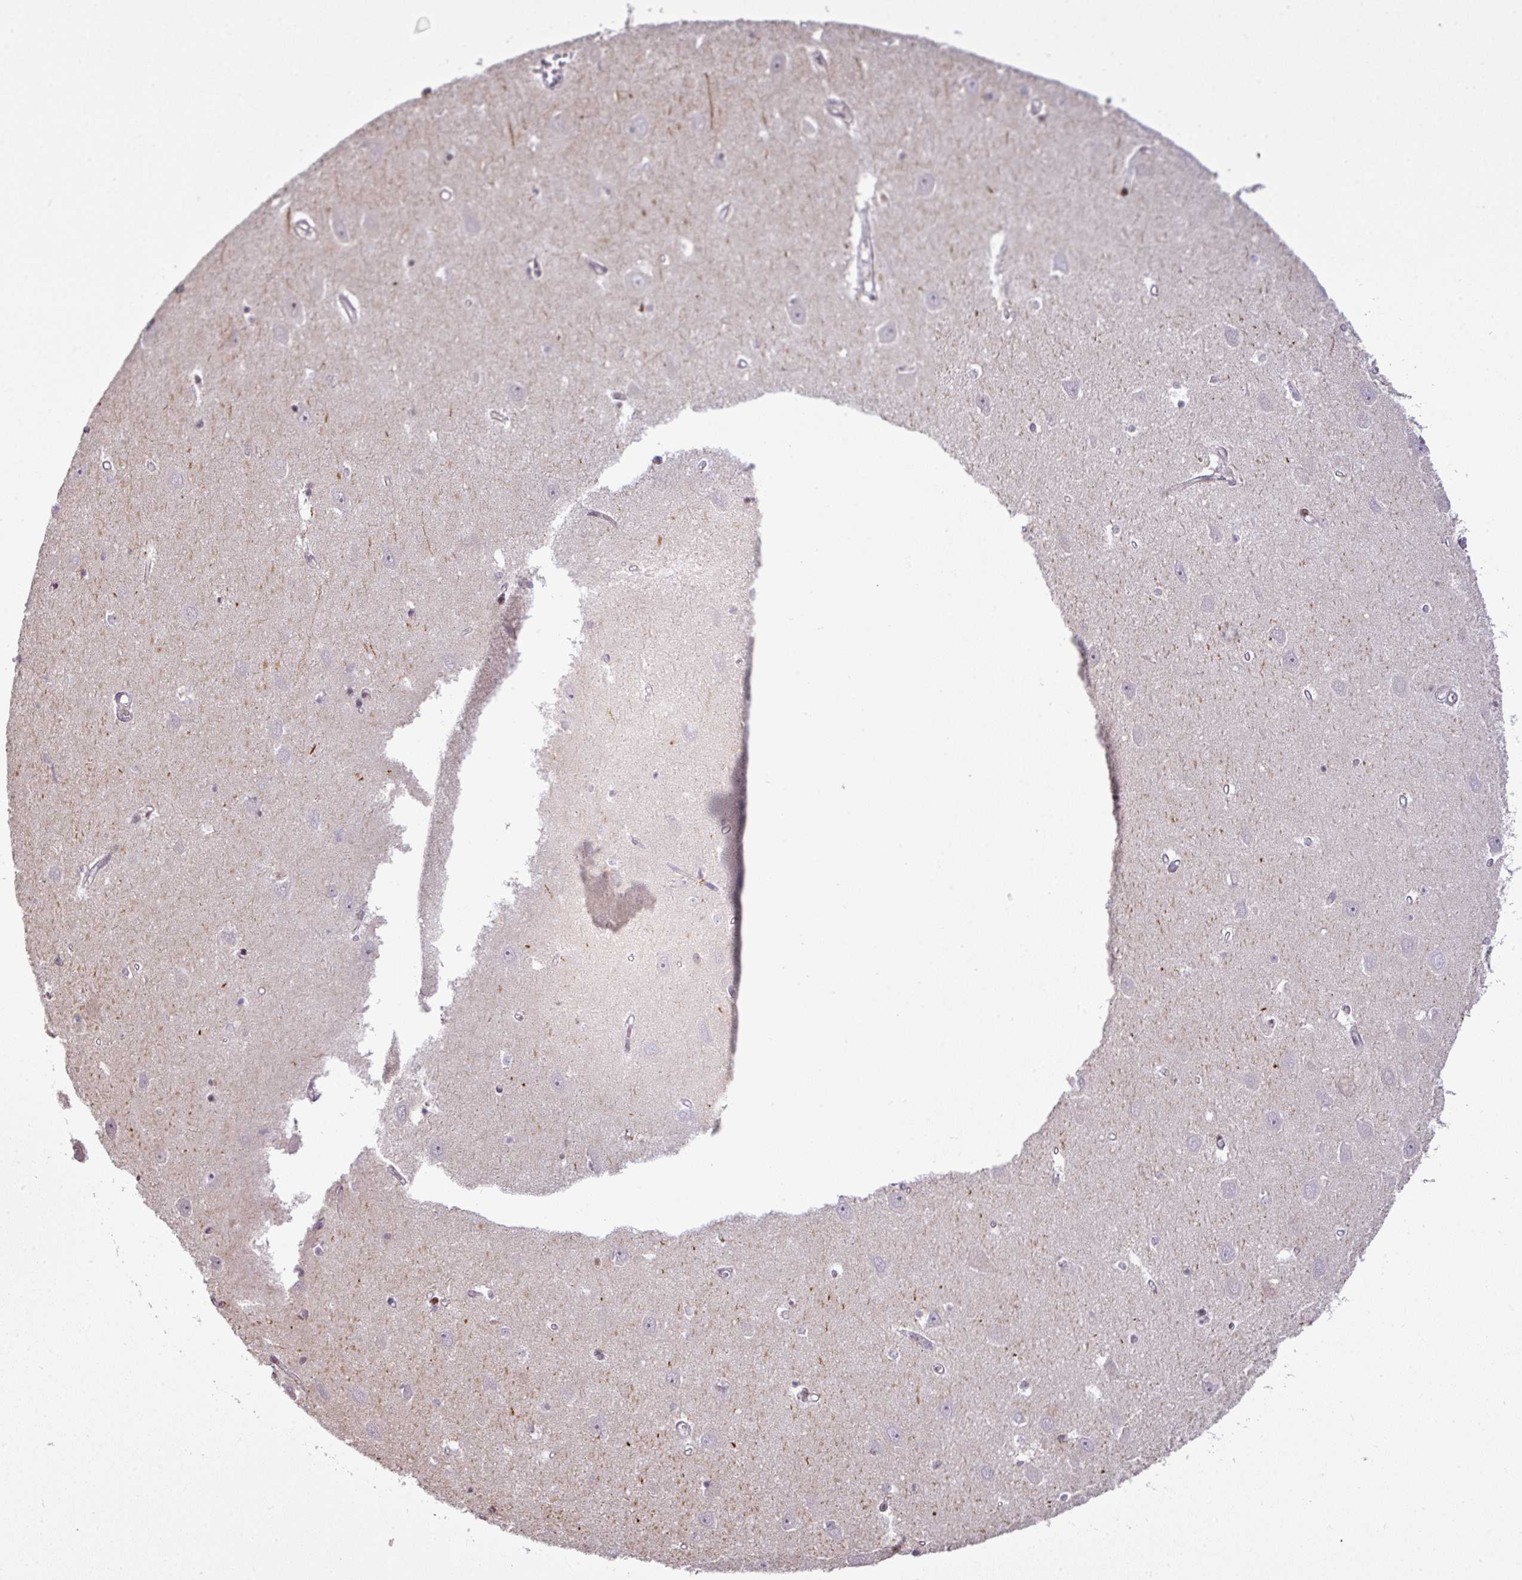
{"staining": {"intensity": "moderate", "quantity": "<25%", "location": "nuclear"}, "tissue": "hippocampus", "cell_type": "Glial cells", "image_type": "normal", "snomed": [{"axis": "morphology", "description": "Normal tissue, NOS"}, {"axis": "topography", "description": "Hippocampus"}], "caption": "High-power microscopy captured an immunohistochemistry image of normal hippocampus, revealing moderate nuclear positivity in approximately <25% of glial cells. (Stains: DAB in brown, nuclei in blue, Microscopy: brightfield microscopy at high magnification).", "gene": "MYSM1", "patient": {"sex": "female", "age": 64}}